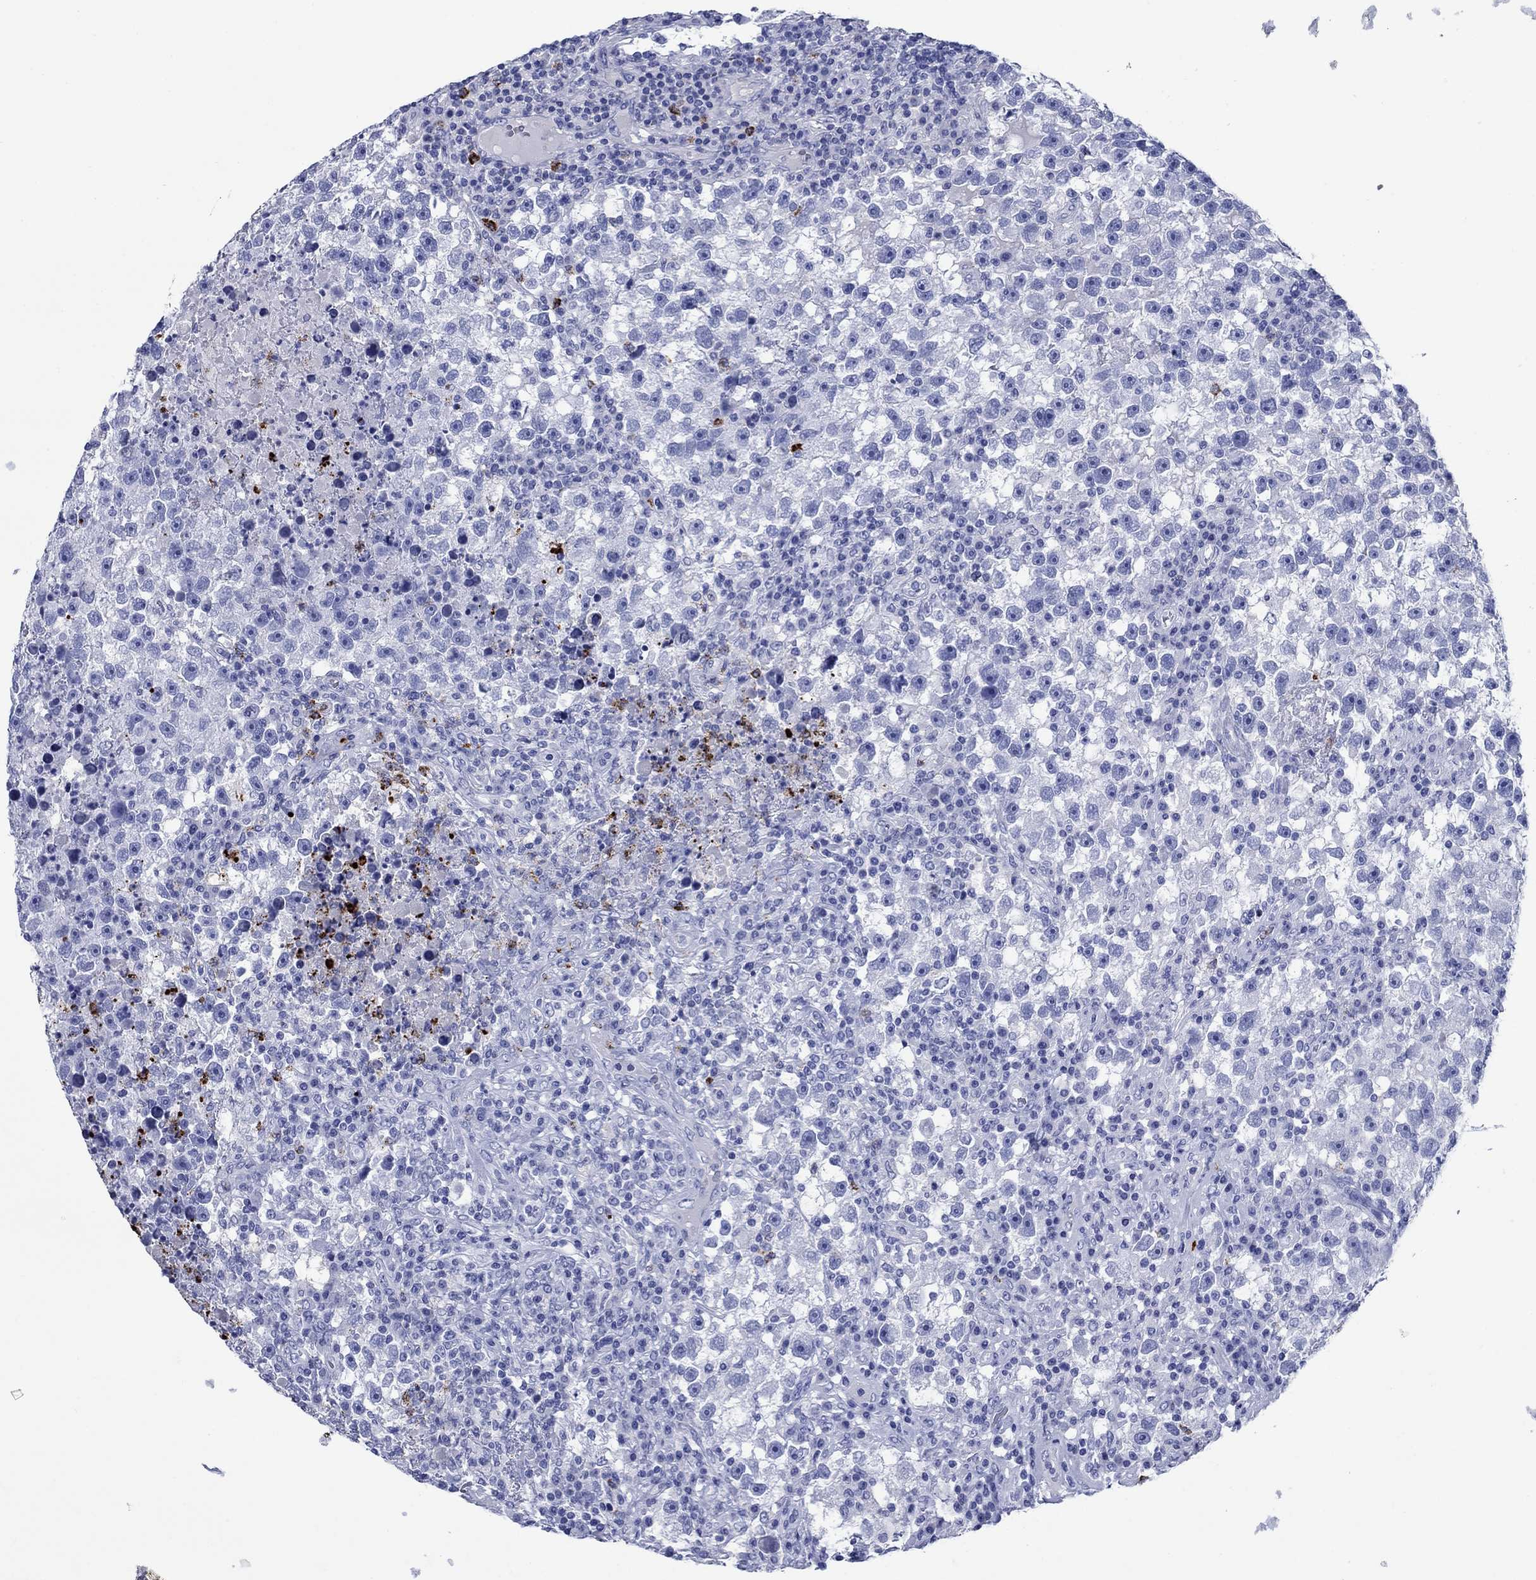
{"staining": {"intensity": "negative", "quantity": "none", "location": "none"}, "tissue": "testis cancer", "cell_type": "Tumor cells", "image_type": "cancer", "snomed": [{"axis": "morphology", "description": "Seminoma, NOS"}, {"axis": "topography", "description": "Testis"}], "caption": "Seminoma (testis) stained for a protein using immunohistochemistry (IHC) exhibits no positivity tumor cells.", "gene": "AZU1", "patient": {"sex": "male", "age": 47}}